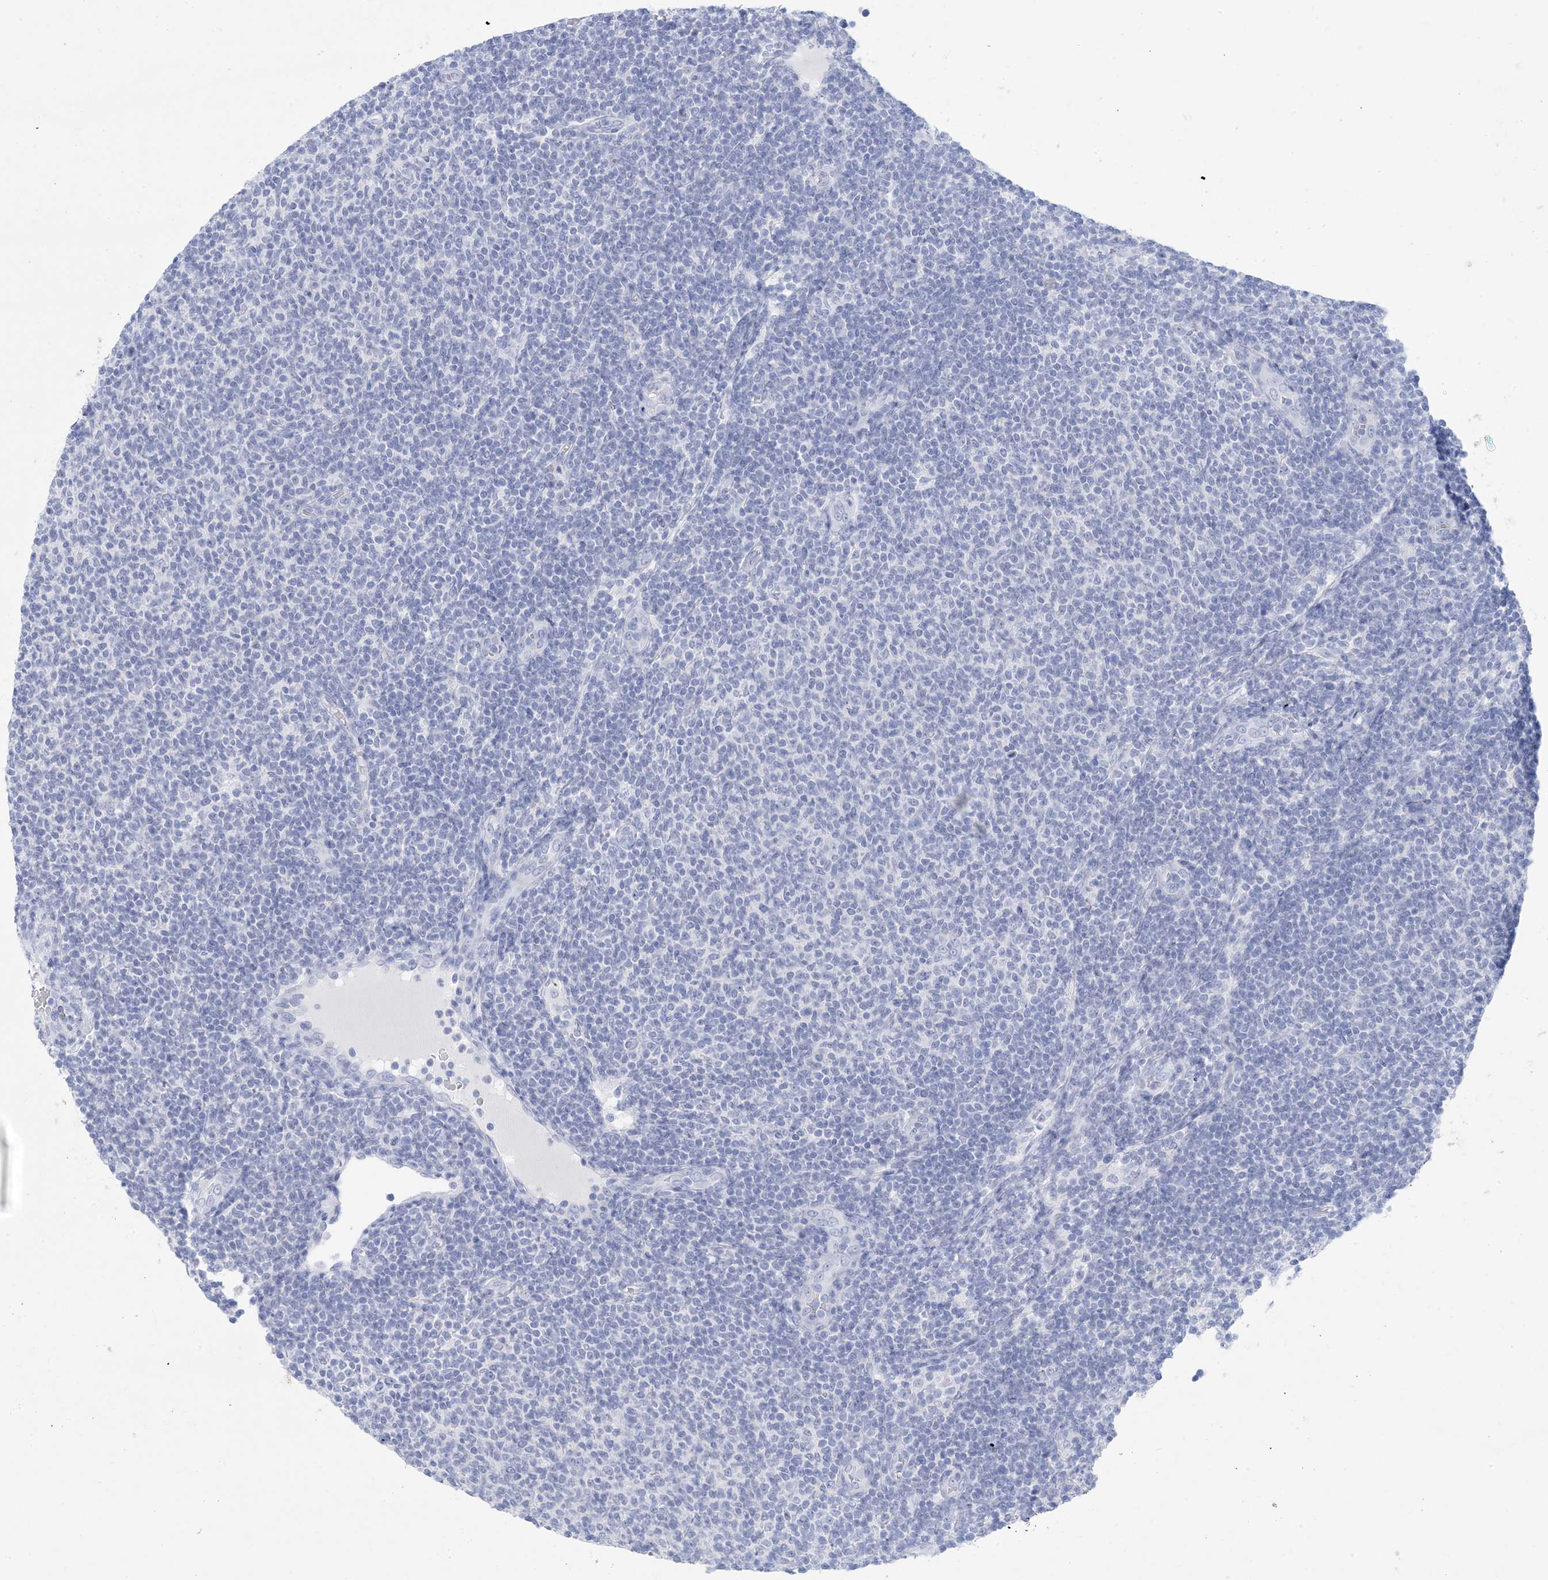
{"staining": {"intensity": "negative", "quantity": "none", "location": "none"}, "tissue": "lymphoma", "cell_type": "Tumor cells", "image_type": "cancer", "snomed": [{"axis": "morphology", "description": "Malignant lymphoma, non-Hodgkin's type, Low grade"}, {"axis": "topography", "description": "Lymph node"}], "caption": "High magnification brightfield microscopy of malignant lymphoma, non-Hodgkin's type (low-grade) stained with DAB (brown) and counterstained with hematoxylin (blue): tumor cells show no significant staining.", "gene": "SH3YL1", "patient": {"sex": "male", "age": 66}}